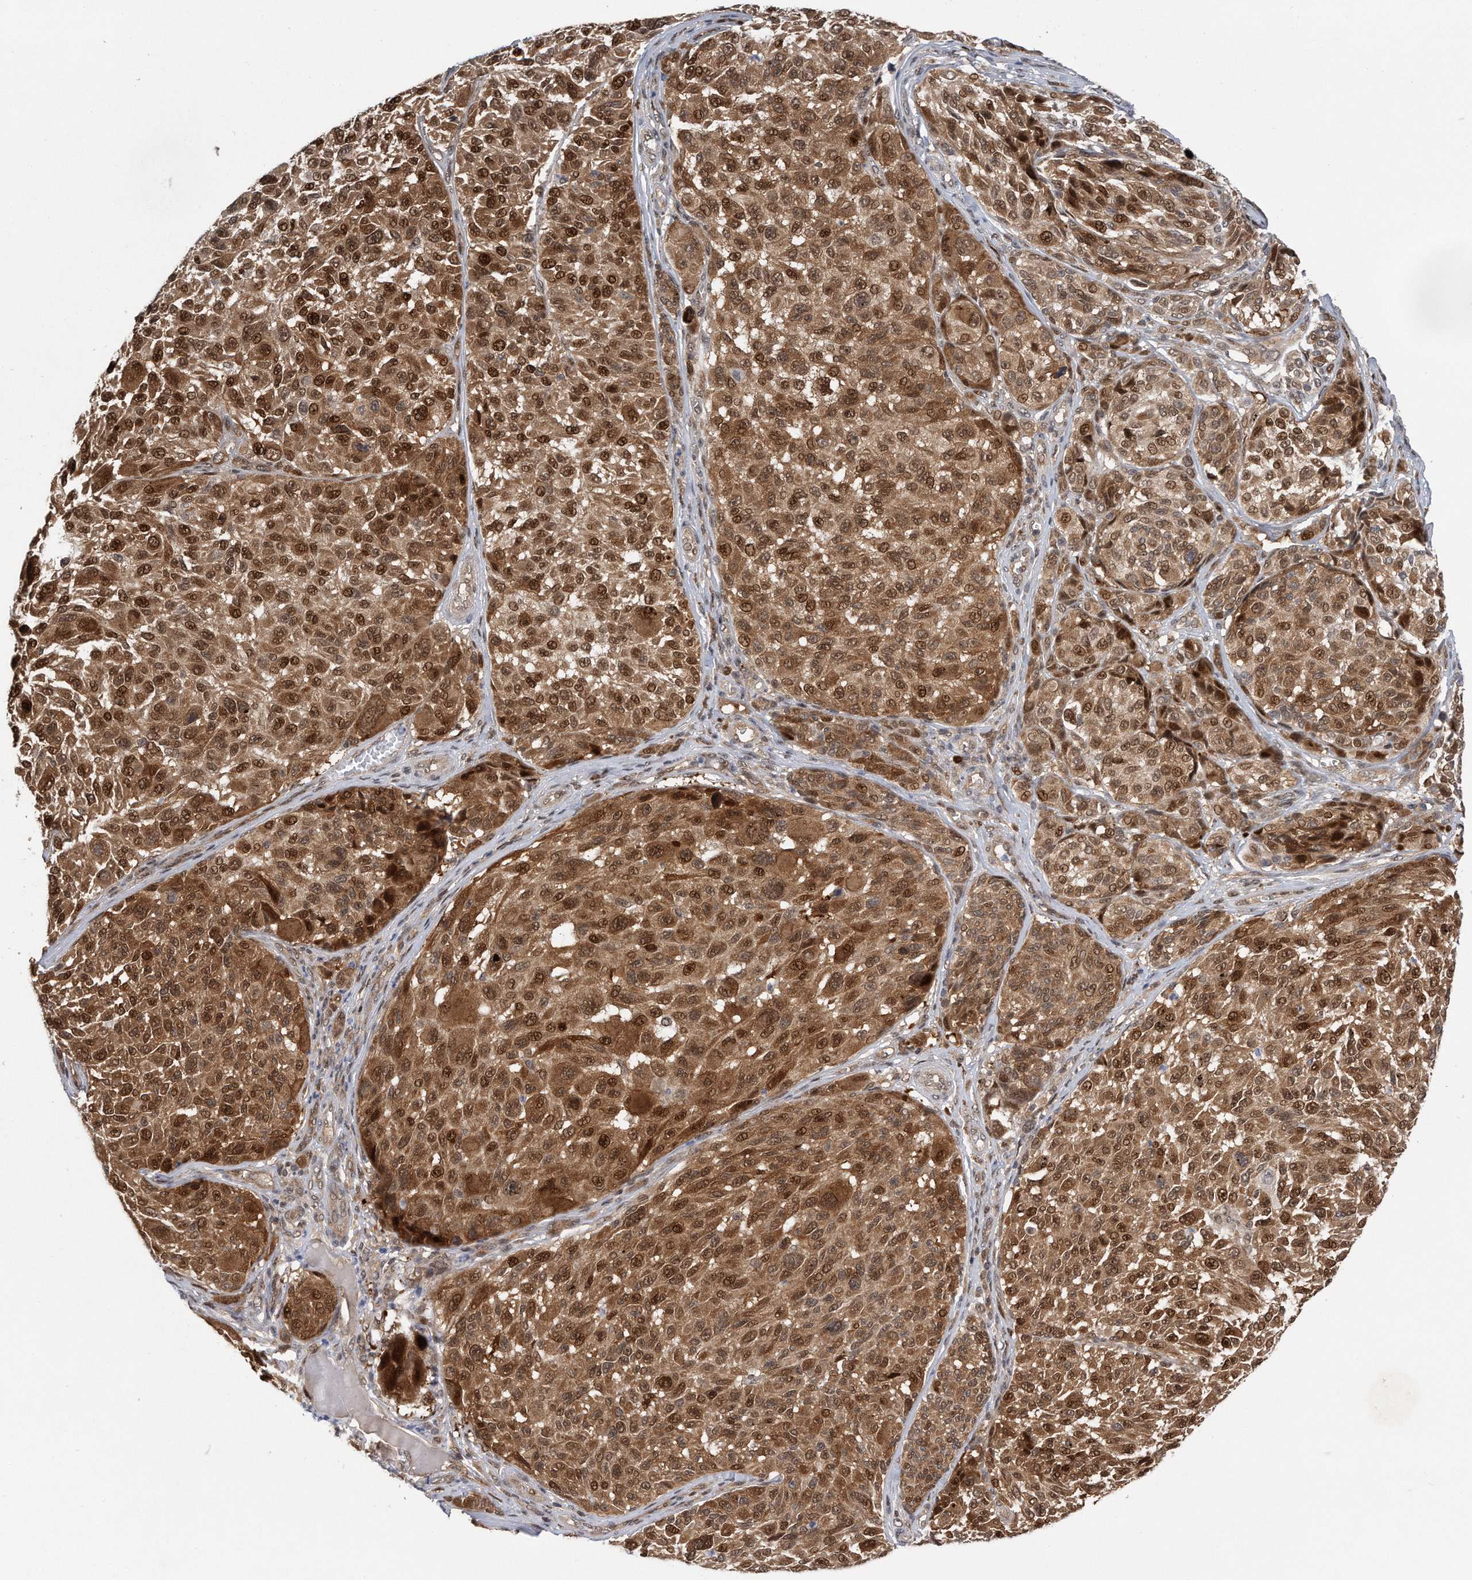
{"staining": {"intensity": "moderate", "quantity": ">75%", "location": "cytoplasmic/membranous,nuclear"}, "tissue": "melanoma", "cell_type": "Tumor cells", "image_type": "cancer", "snomed": [{"axis": "morphology", "description": "Malignant melanoma, NOS"}, {"axis": "topography", "description": "Skin"}], "caption": "The photomicrograph displays immunohistochemical staining of malignant melanoma. There is moderate cytoplasmic/membranous and nuclear expression is seen in about >75% of tumor cells.", "gene": "RWDD2A", "patient": {"sex": "male", "age": 83}}